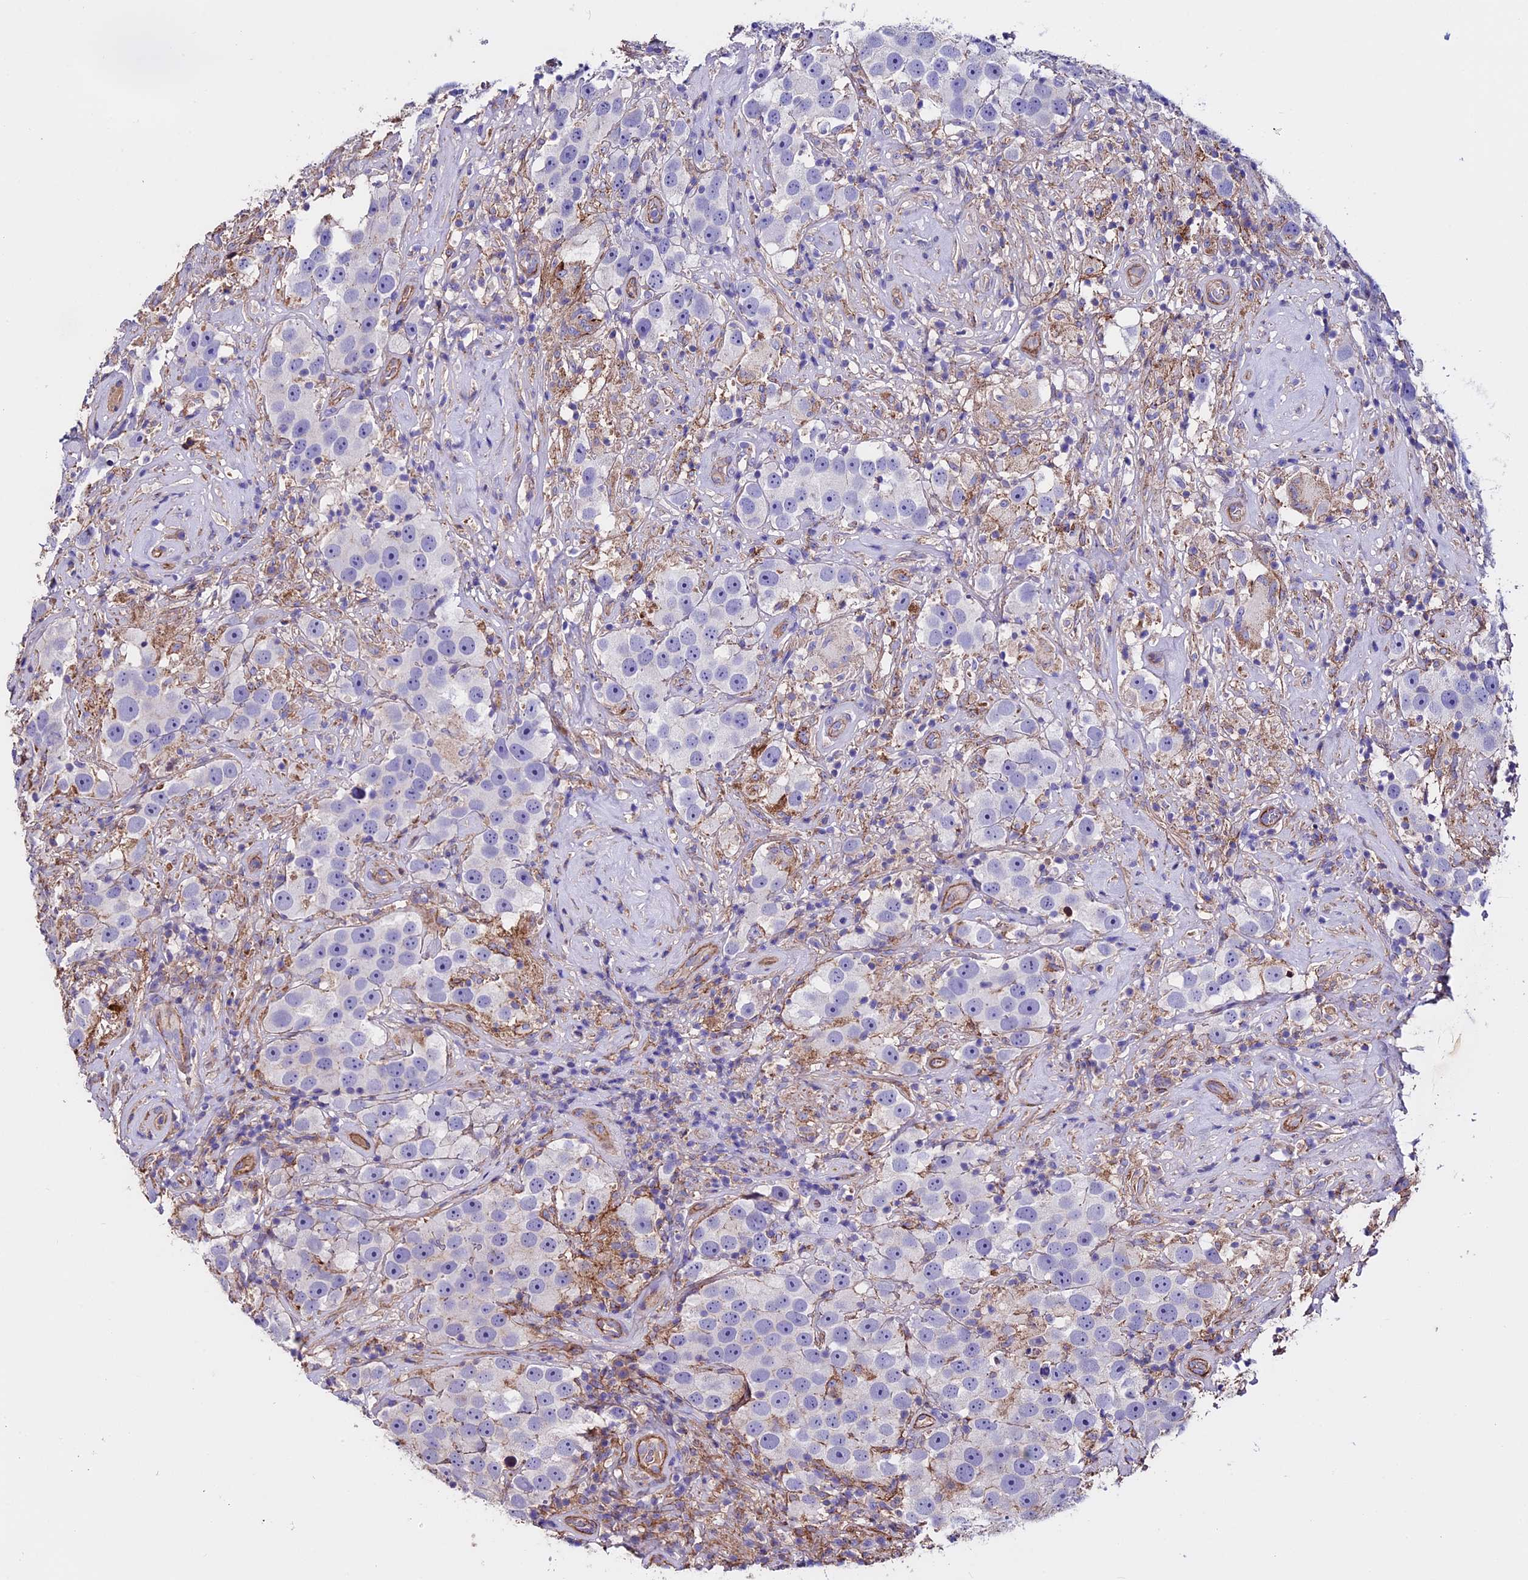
{"staining": {"intensity": "negative", "quantity": "none", "location": "none"}, "tissue": "testis cancer", "cell_type": "Tumor cells", "image_type": "cancer", "snomed": [{"axis": "morphology", "description": "Seminoma, NOS"}, {"axis": "topography", "description": "Testis"}], "caption": "This is an immunohistochemistry micrograph of testis seminoma. There is no positivity in tumor cells.", "gene": "EVA1B", "patient": {"sex": "male", "age": 49}}